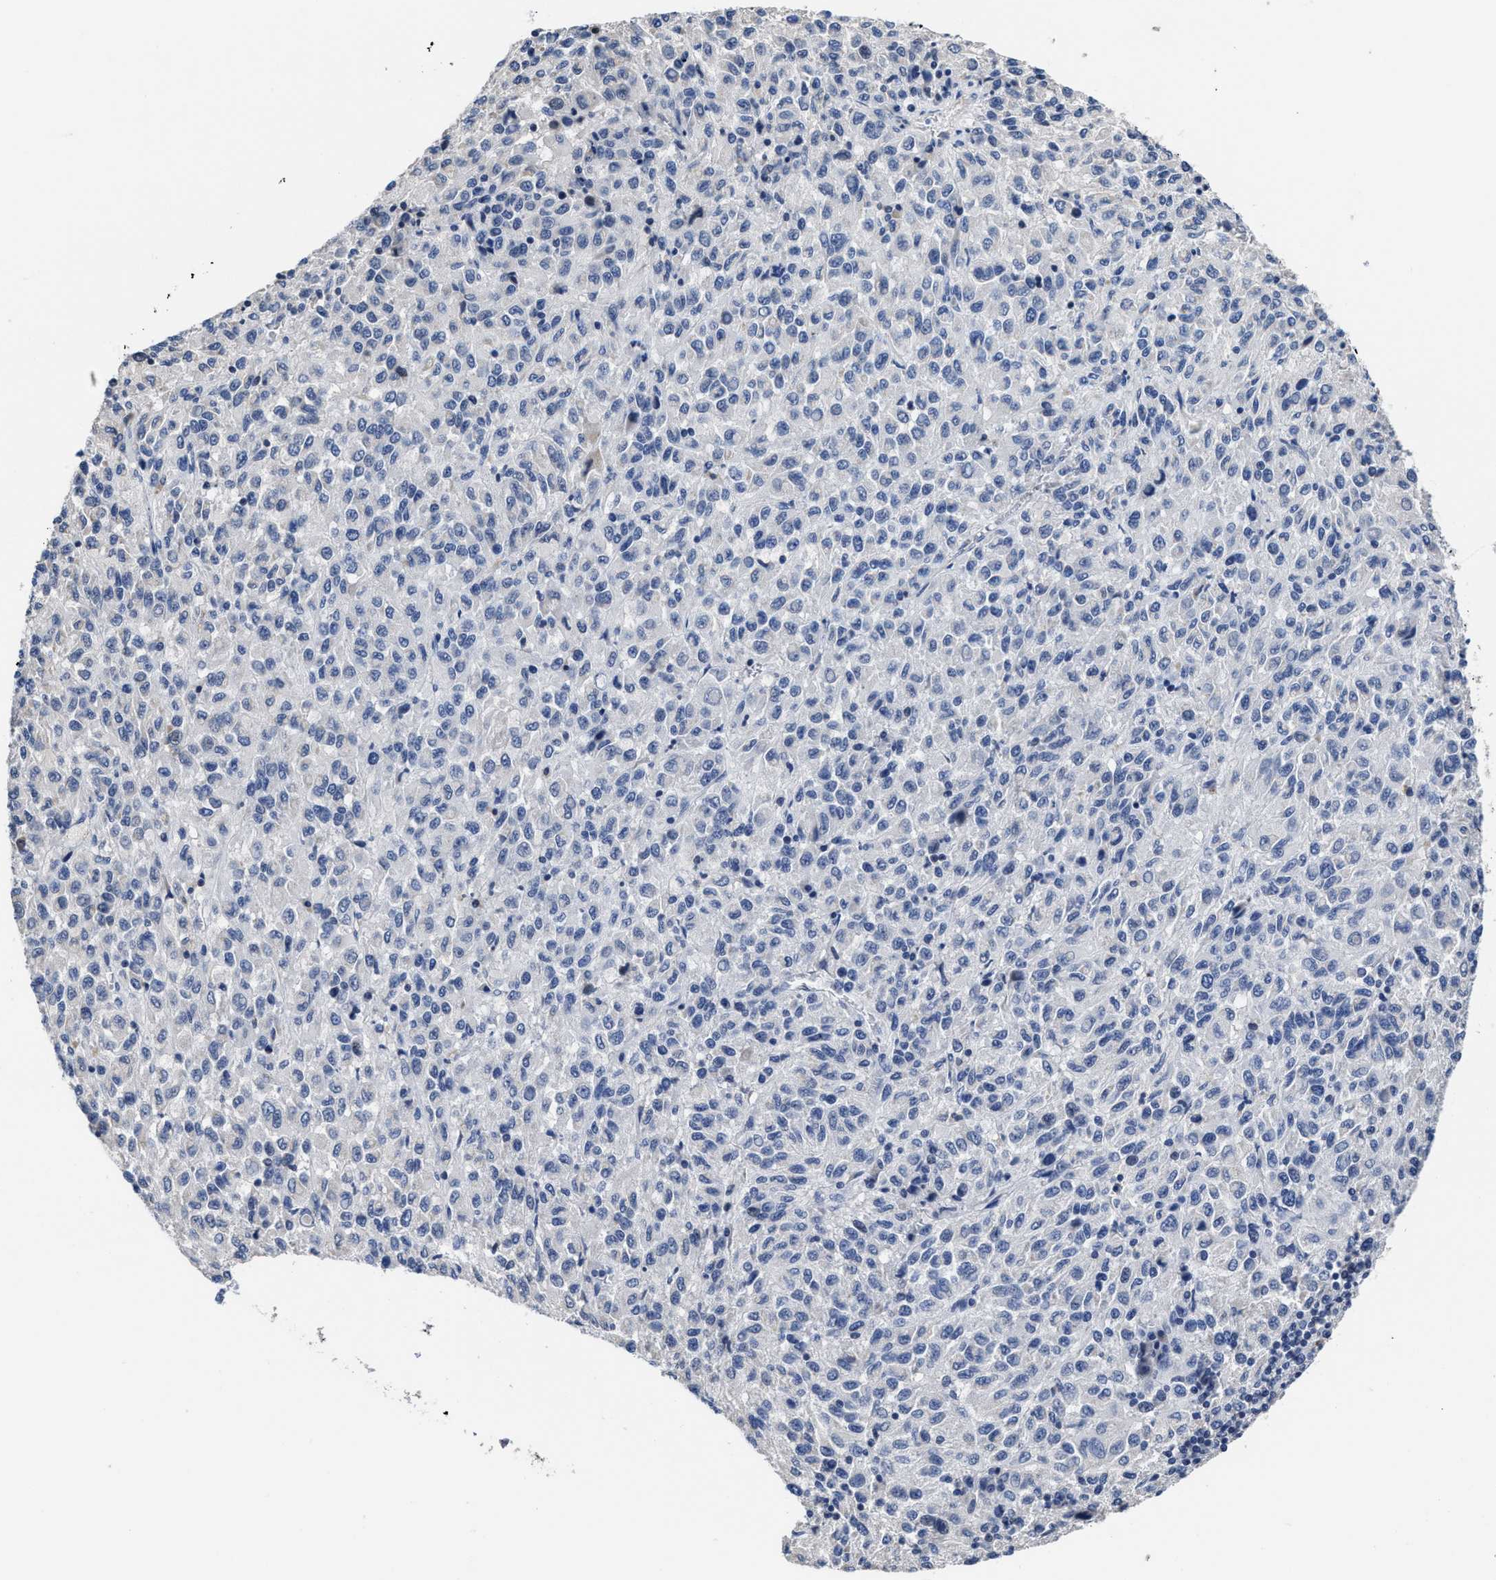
{"staining": {"intensity": "negative", "quantity": "none", "location": "none"}, "tissue": "melanoma", "cell_type": "Tumor cells", "image_type": "cancer", "snomed": [{"axis": "morphology", "description": "Malignant melanoma, Metastatic site"}, {"axis": "topography", "description": "Lung"}], "caption": "Histopathology image shows no significant protein staining in tumor cells of melanoma.", "gene": "HOOK1", "patient": {"sex": "male", "age": 64}}